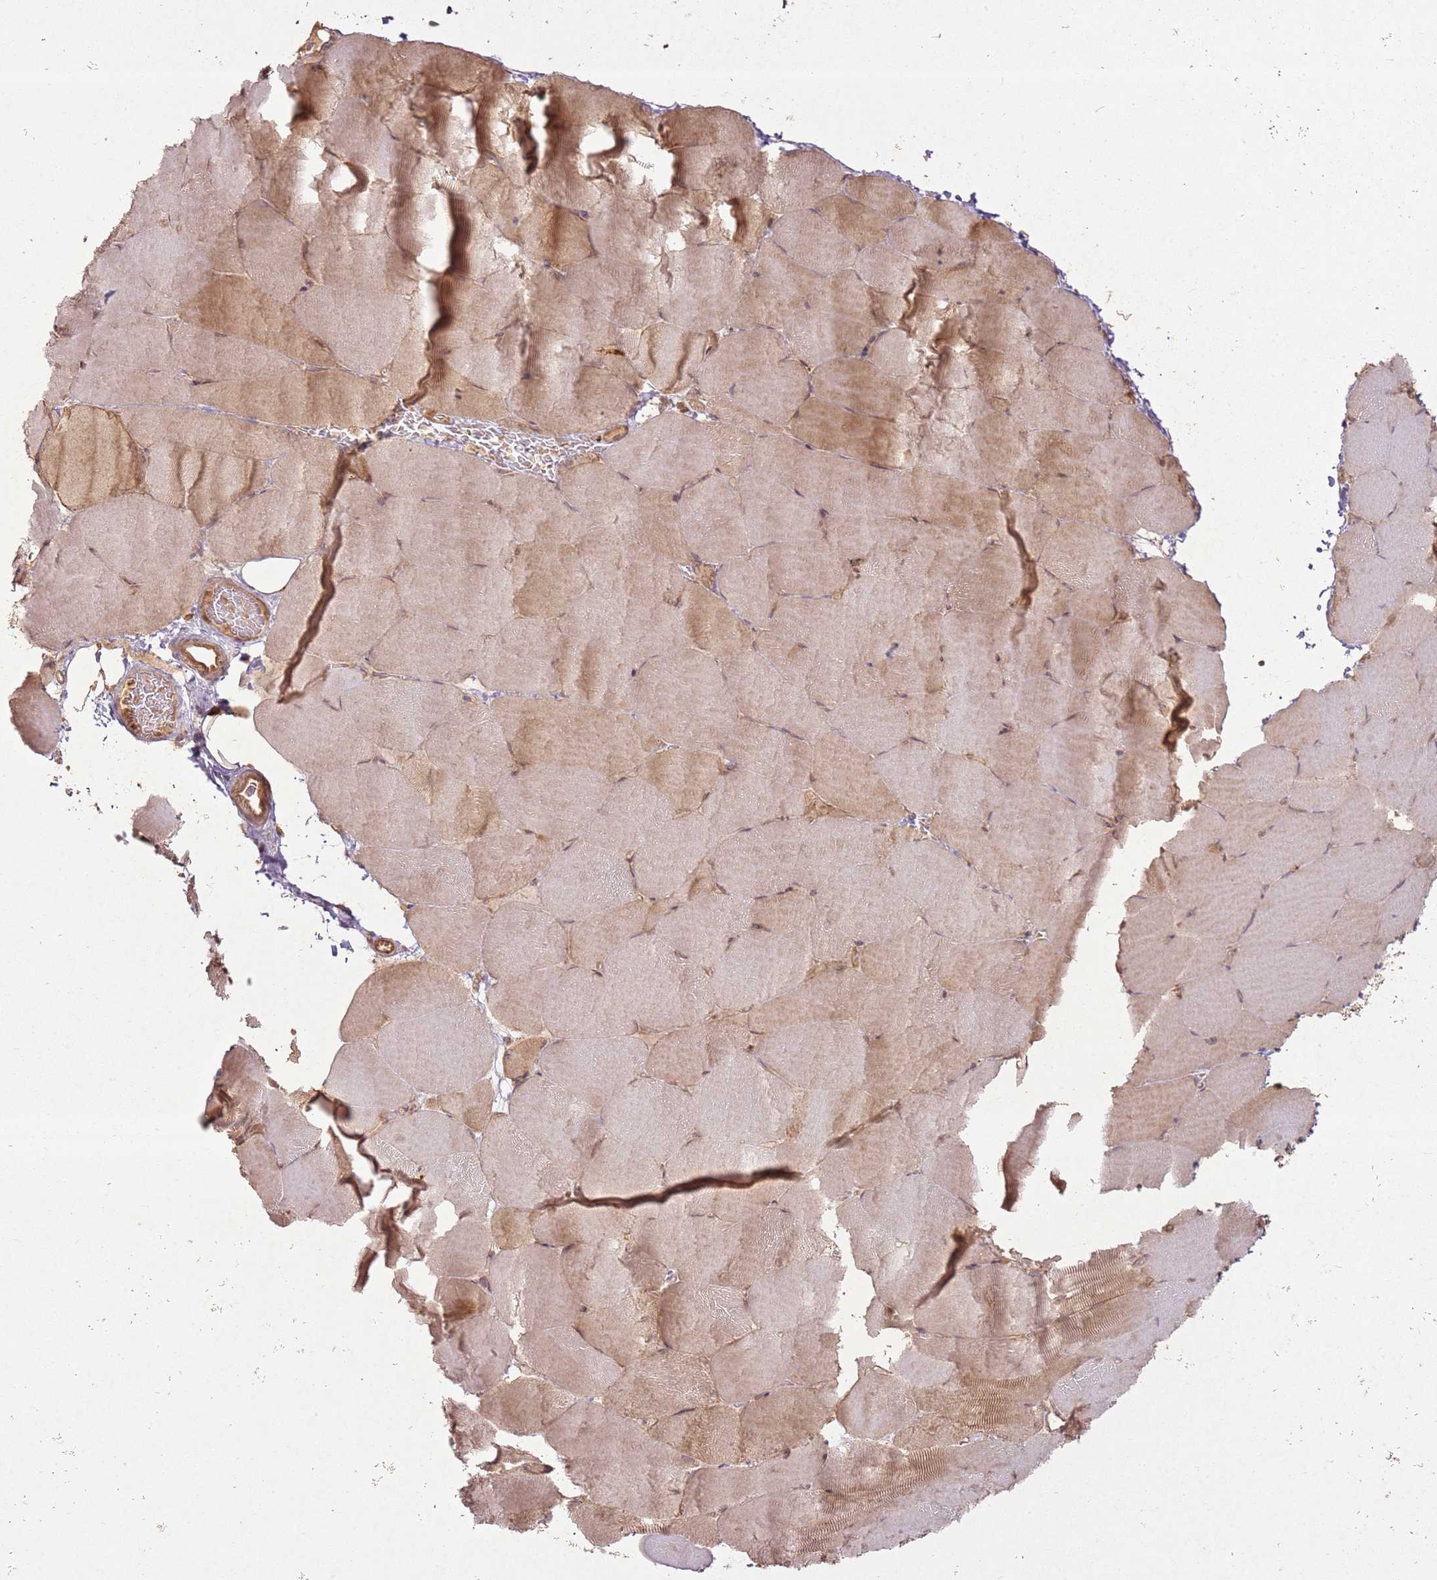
{"staining": {"intensity": "weak", "quantity": "25%-75%", "location": "cytoplasmic/membranous"}, "tissue": "skeletal muscle", "cell_type": "Myocytes", "image_type": "normal", "snomed": [{"axis": "morphology", "description": "Normal tissue, NOS"}, {"axis": "topography", "description": "Skeletal muscle"}, {"axis": "topography", "description": "Parathyroid gland"}], "caption": "Immunohistochemistry histopathology image of benign skeletal muscle: human skeletal muscle stained using IHC shows low levels of weak protein expression localized specifically in the cytoplasmic/membranous of myocytes, appearing as a cytoplasmic/membranous brown color.", "gene": "ZNF776", "patient": {"sex": "female", "age": 37}}